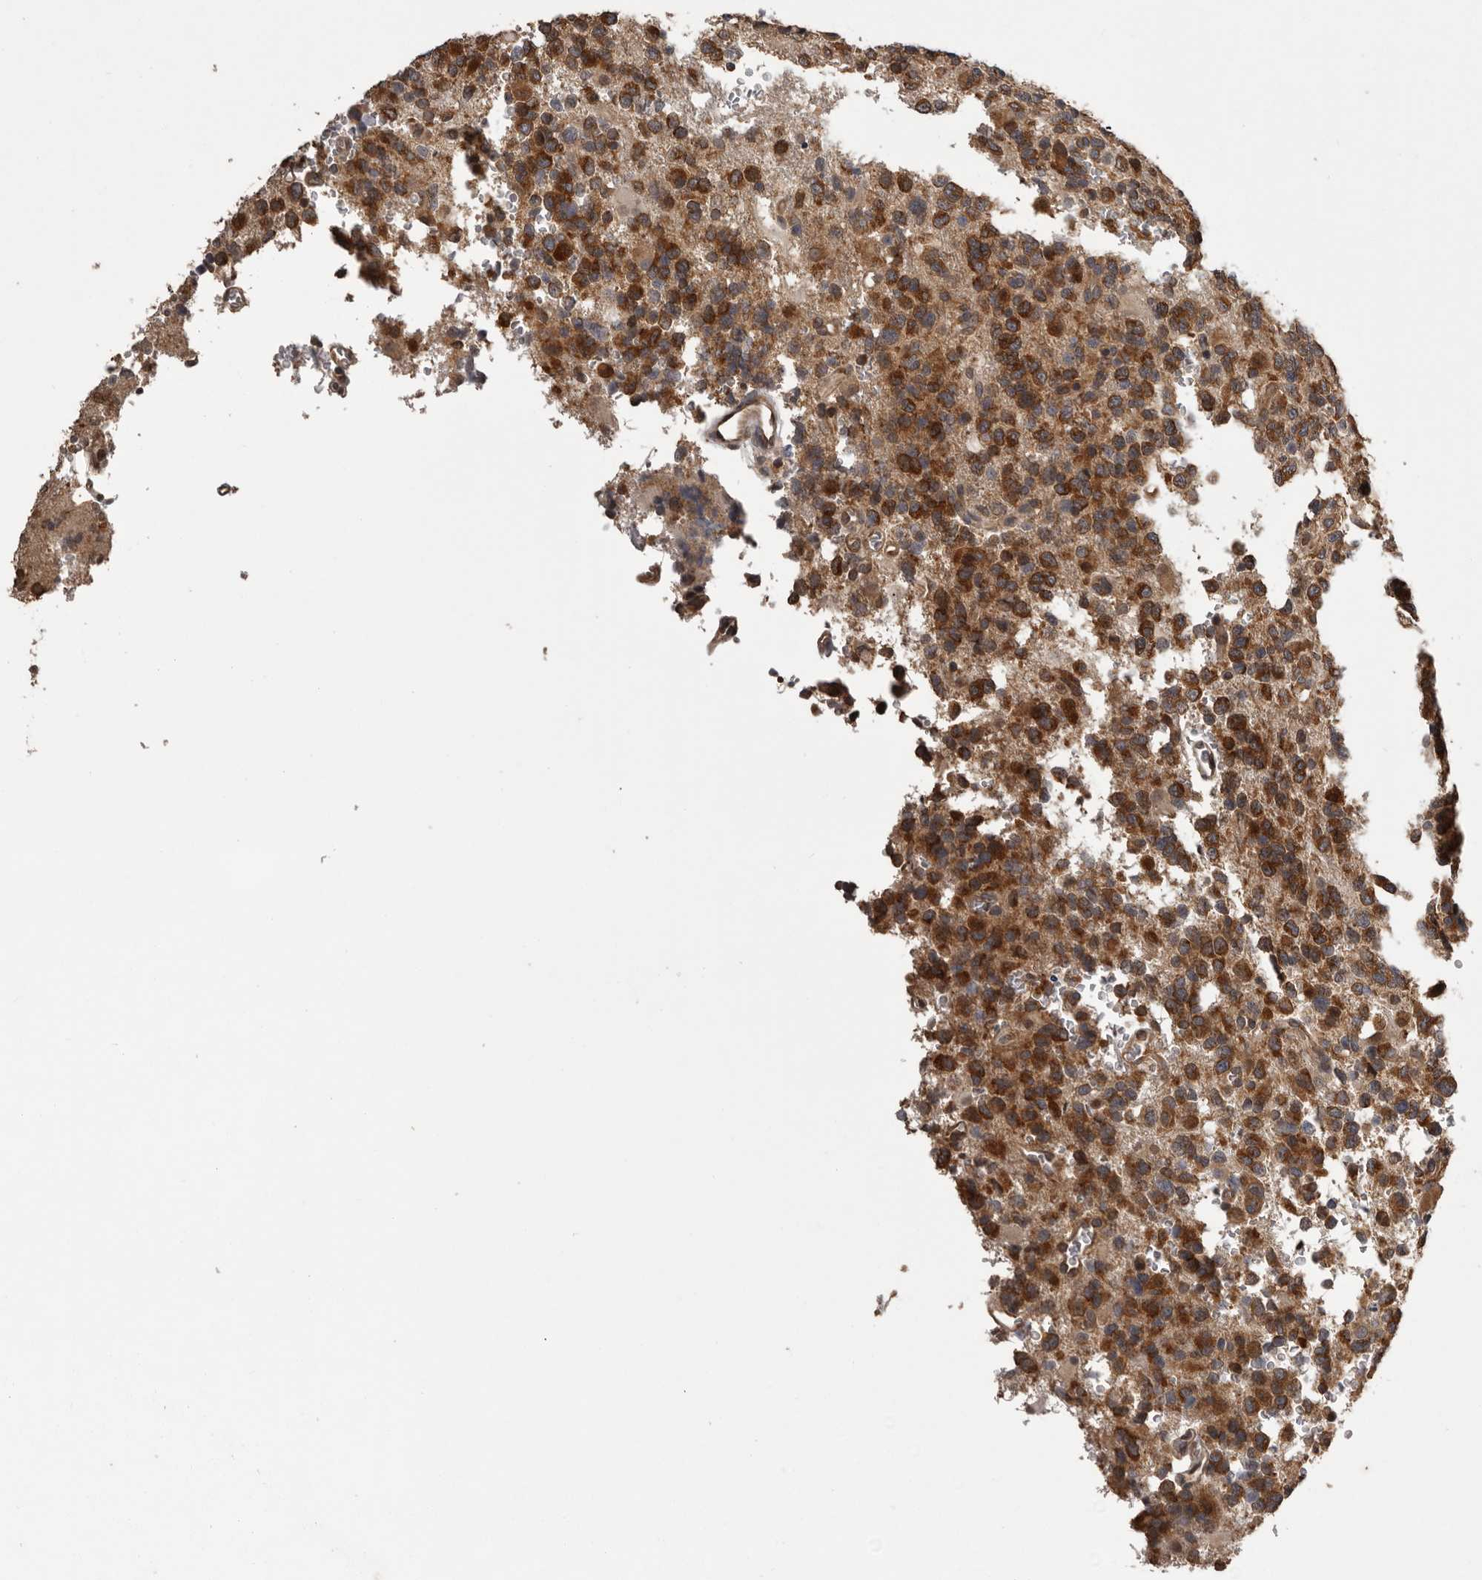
{"staining": {"intensity": "strong", "quantity": ">75%", "location": "cytoplasmic/membranous"}, "tissue": "glioma", "cell_type": "Tumor cells", "image_type": "cancer", "snomed": [{"axis": "morphology", "description": "Glioma, malignant, High grade"}, {"axis": "topography", "description": "Brain"}], "caption": "Human glioma stained with a brown dye reveals strong cytoplasmic/membranous positive expression in about >75% of tumor cells.", "gene": "DARS1", "patient": {"sex": "female", "age": 62}}